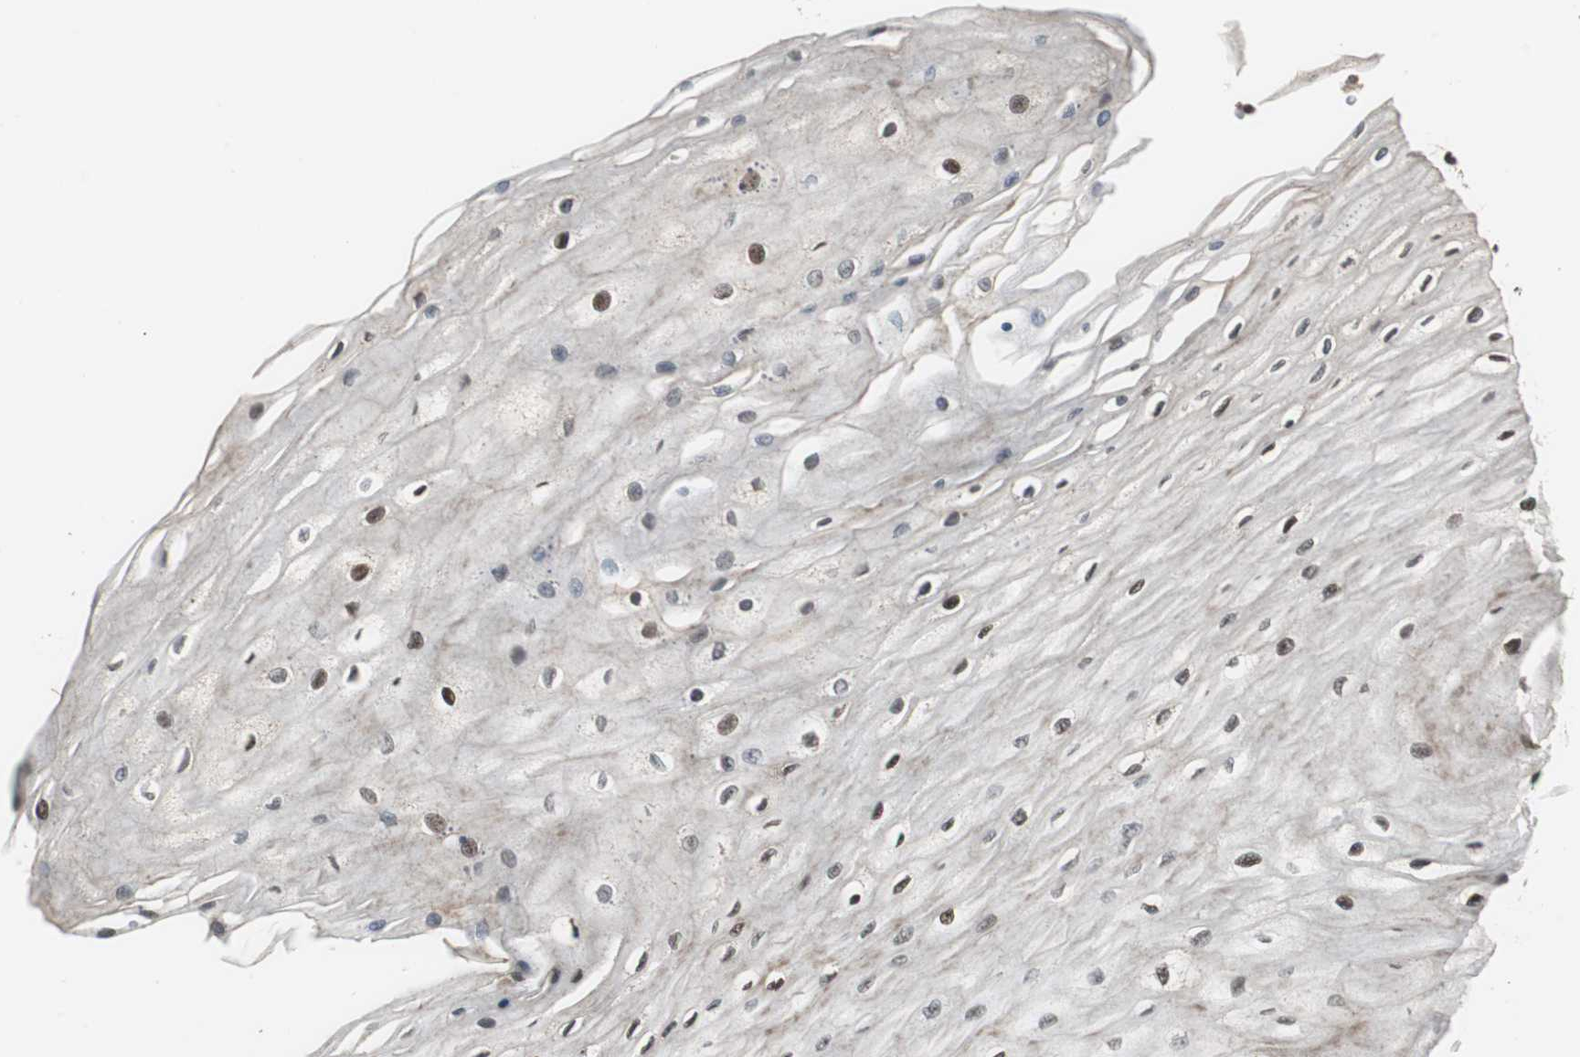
{"staining": {"intensity": "strong", "quantity": ">75%", "location": "nuclear"}, "tissue": "esophagus", "cell_type": "Squamous epithelial cells", "image_type": "normal", "snomed": [{"axis": "morphology", "description": "Normal tissue, NOS"}, {"axis": "morphology", "description": "Squamous cell carcinoma, NOS"}, {"axis": "topography", "description": "Esophagus"}], "caption": "This histopathology image shows normal esophagus stained with IHC to label a protein in brown. The nuclear of squamous epithelial cells show strong positivity for the protein. Nuclei are counter-stained blue.", "gene": "CDK9", "patient": {"sex": "male", "age": 65}}